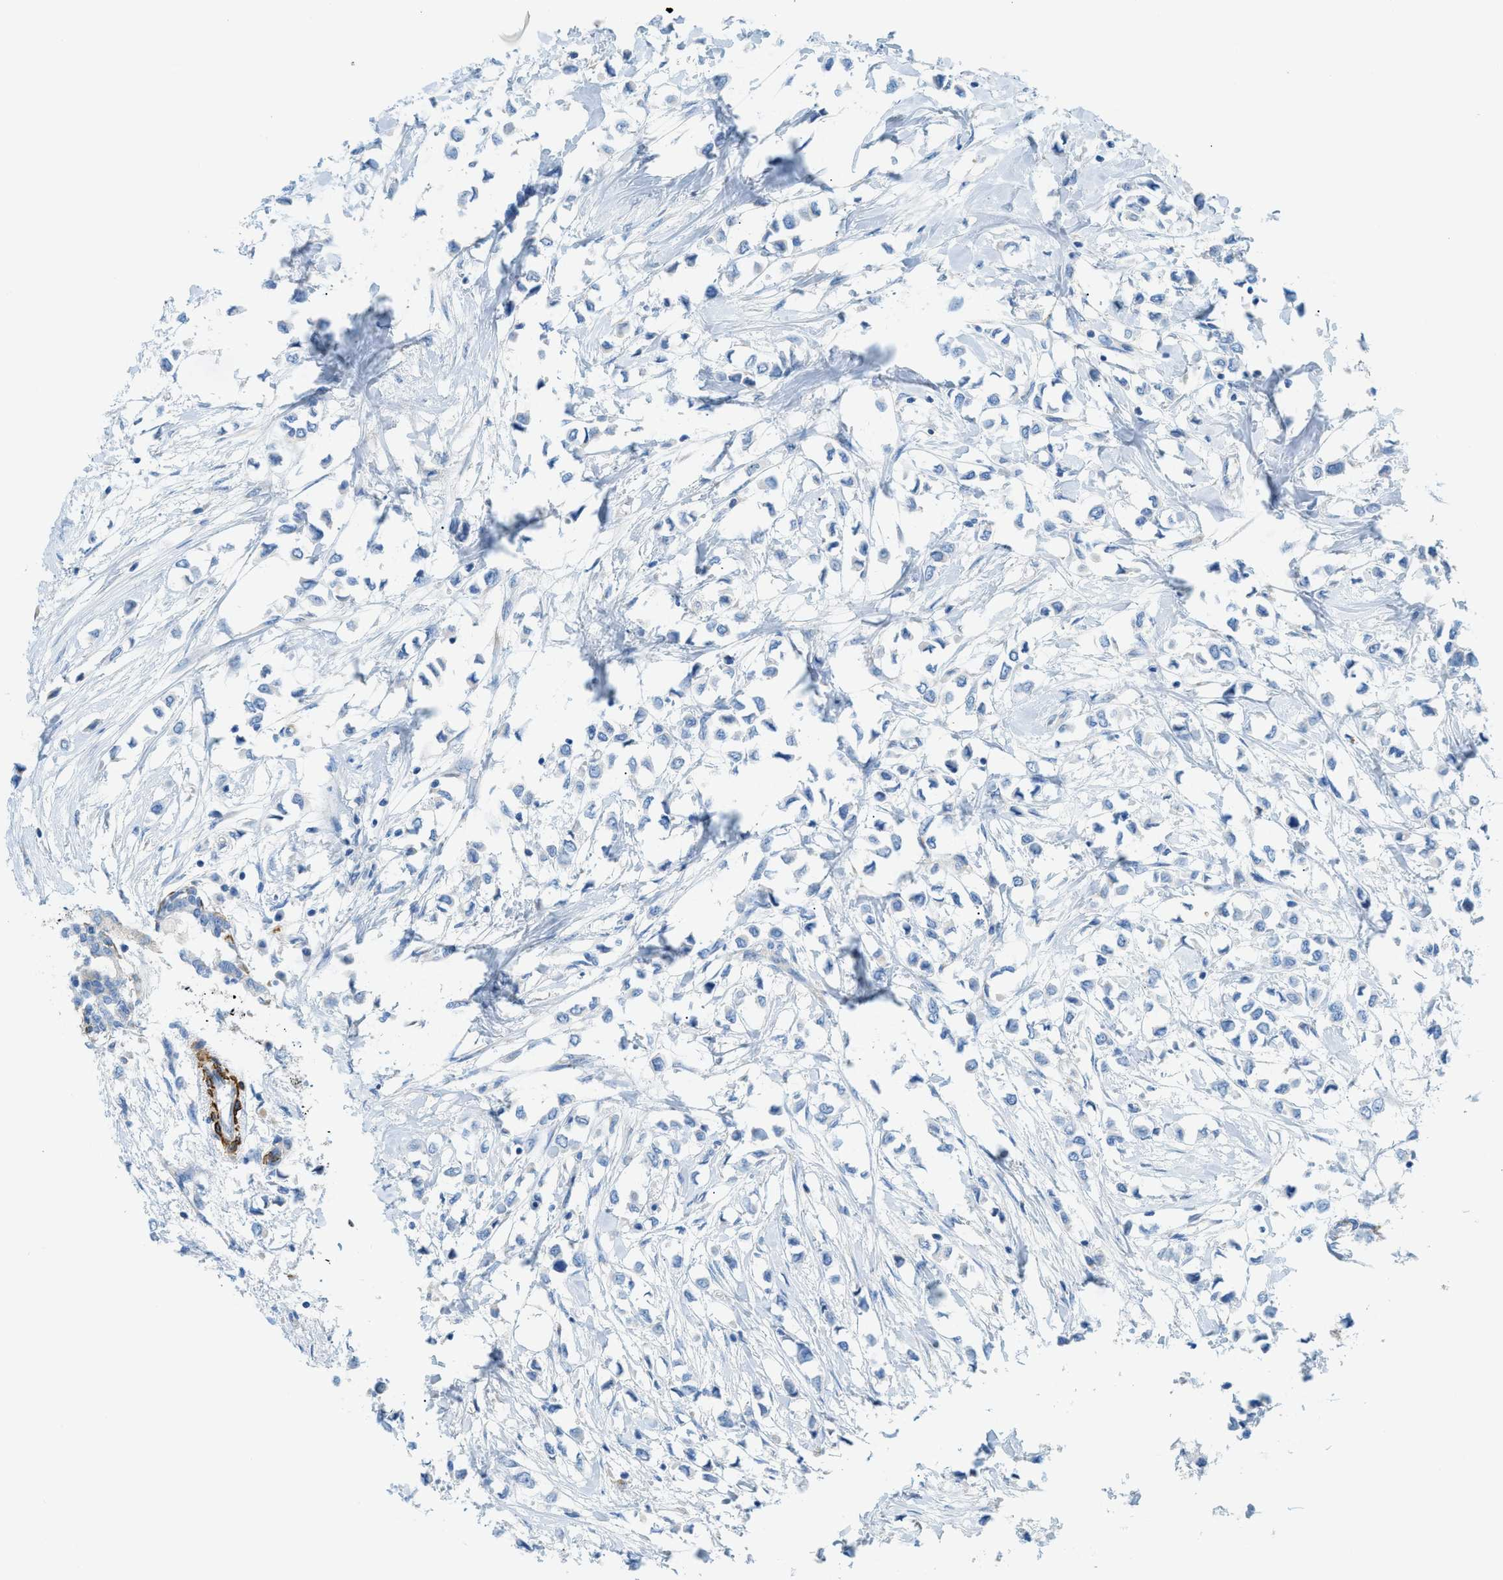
{"staining": {"intensity": "negative", "quantity": "none", "location": "none"}, "tissue": "breast cancer", "cell_type": "Tumor cells", "image_type": "cancer", "snomed": [{"axis": "morphology", "description": "Lobular carcinoma"}, {"axis": "topography", "description": "Breast"}], "caption": "A micrograph of breast cancer stained for a protein shows no brown staining in tumor cells. (DAB immunohistochemistry visualized using brightfield microscopy, high magnification).", "gene": "MYH11", "patient": {"sex": "female", "age": 51}}